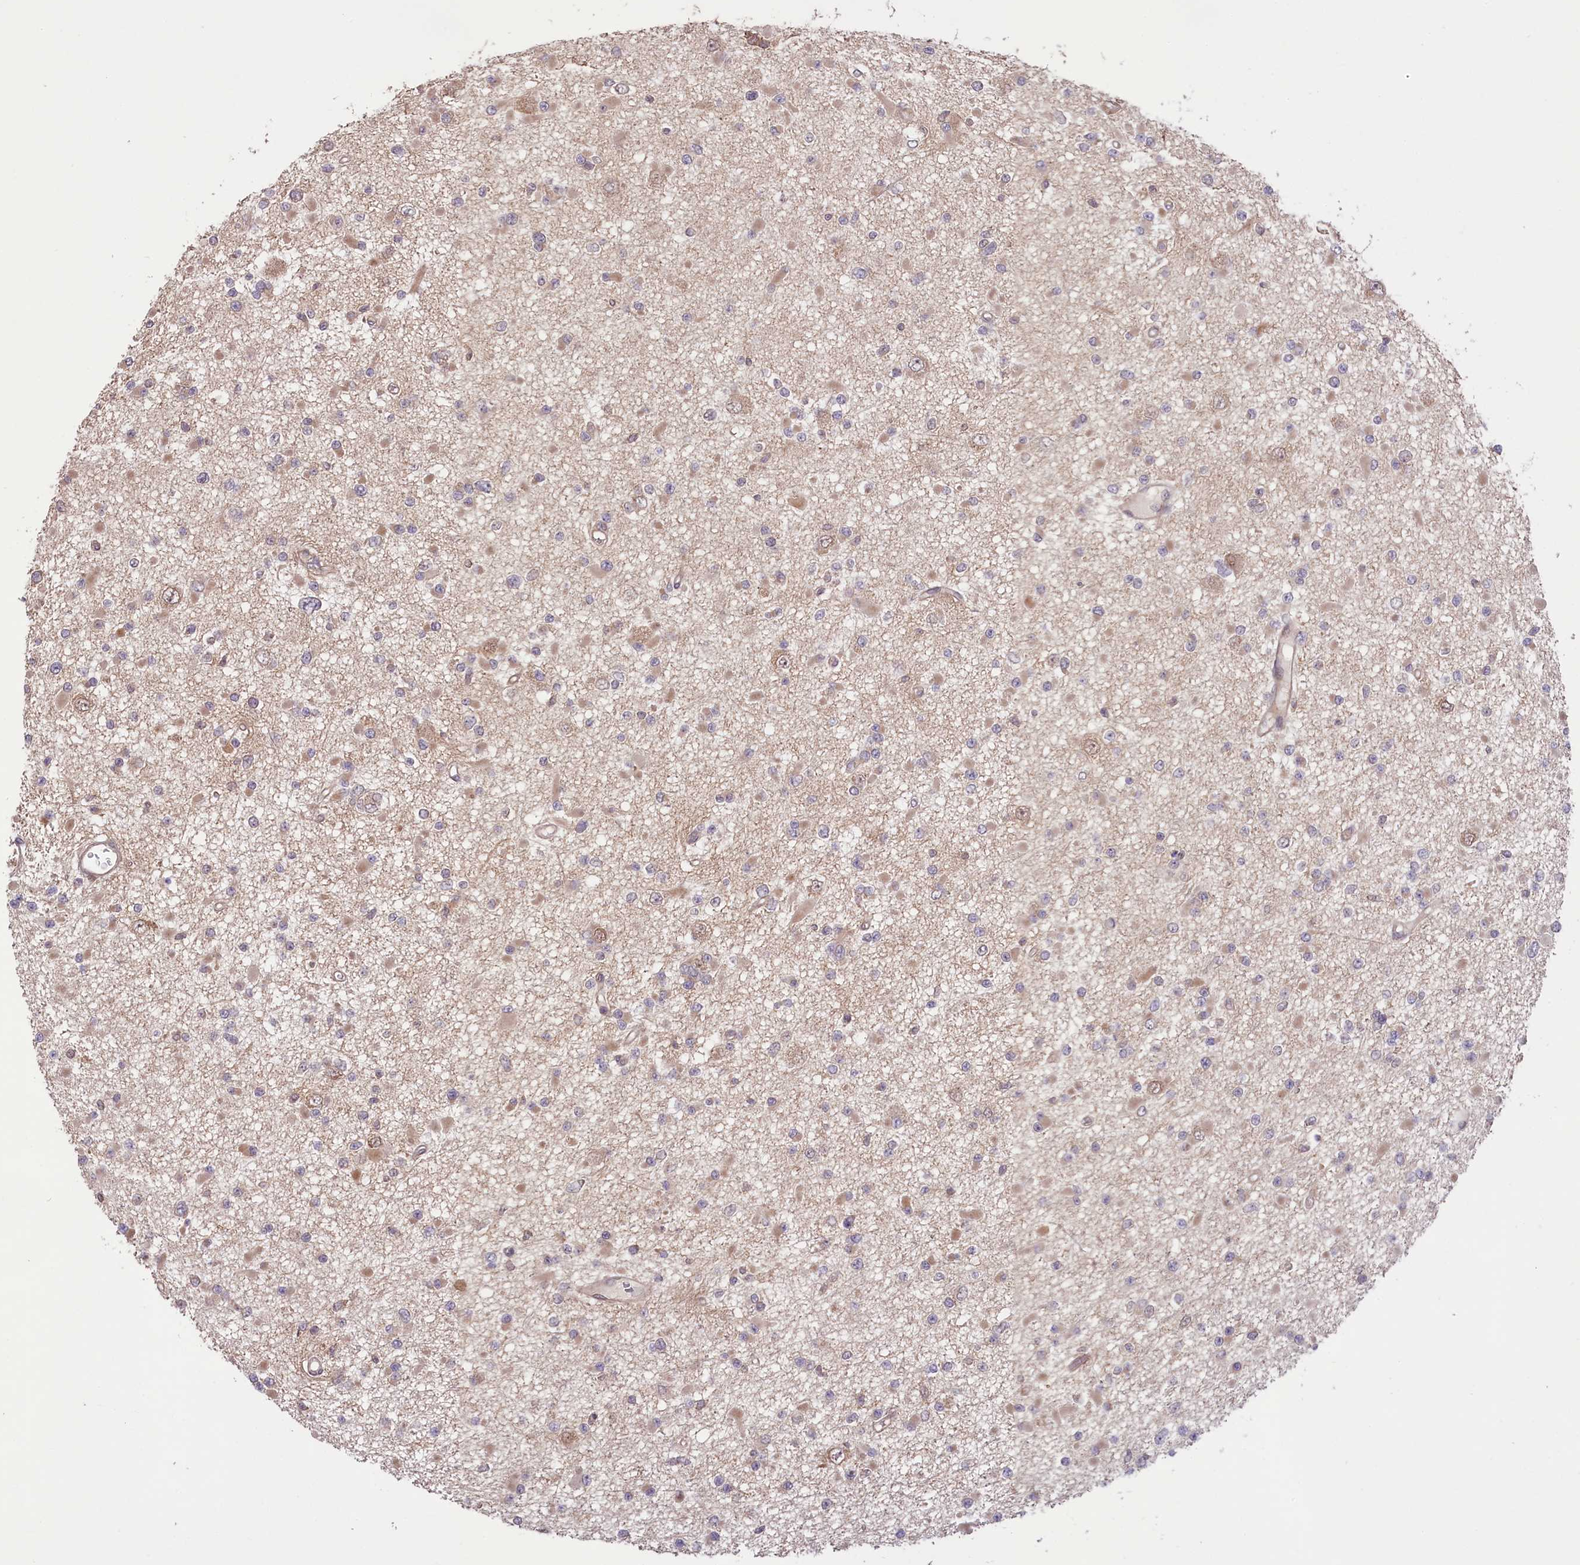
{"staining": {"intensity": "weak", "quantity": "<25%", "location": "cytoplasmic/membranous"}, "tissue": "glioma", "cell_type": "Tumor cells", "image_type": "cancer", "snomed": [{"axis": "morphology", "description": "Glioma, malignant, Low grade"}, {"axis": "topography", "description": "Brain"}], "caption": "Tumor cells show no significant protein staining in glioma.", "gene": "RIC8A", "patient": {"sex": "female", "age": 22}}